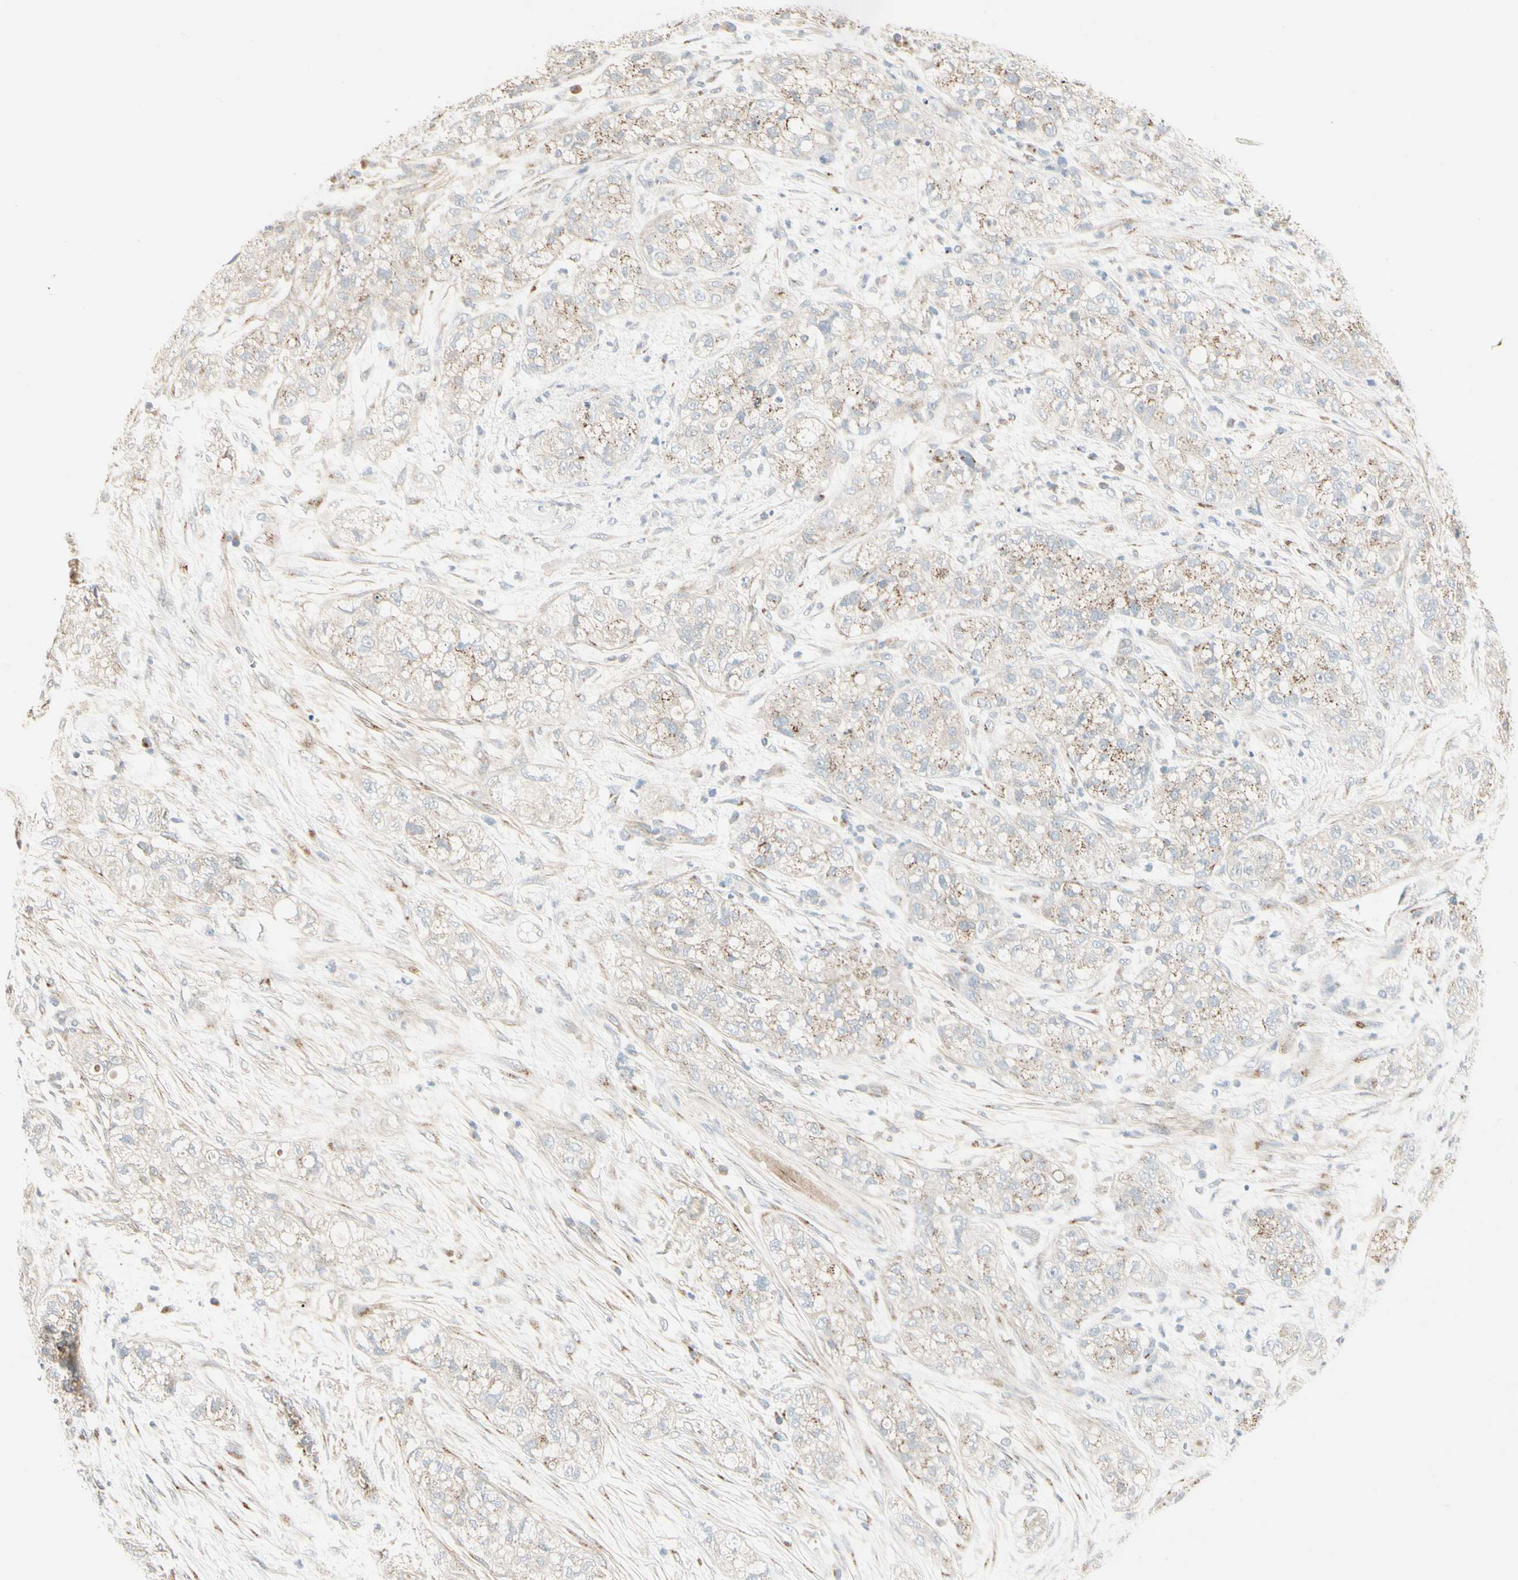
{"staining": {"intensity": "strong", "quantity": "<25%", "location": "cytoplasmic/membranous"}, "tissue": "pancreatic cancer", "cell_type": "Tumor cells", "image_type": "cancer", "snomed": [{"axis": "morphology", "description": "Adenocarcinoma, NOS"}, {"axis": "topography", "description": "Pancreas"}], "caption": "Immunohistochemical staining of pancreatic adenocarcinoma shows medium levels of strong cytoplasmic/membranous expression in approximately <25% of tumor cells.", "gene": "ABCA3", "patient": {"sex": "female", "age": 78}}